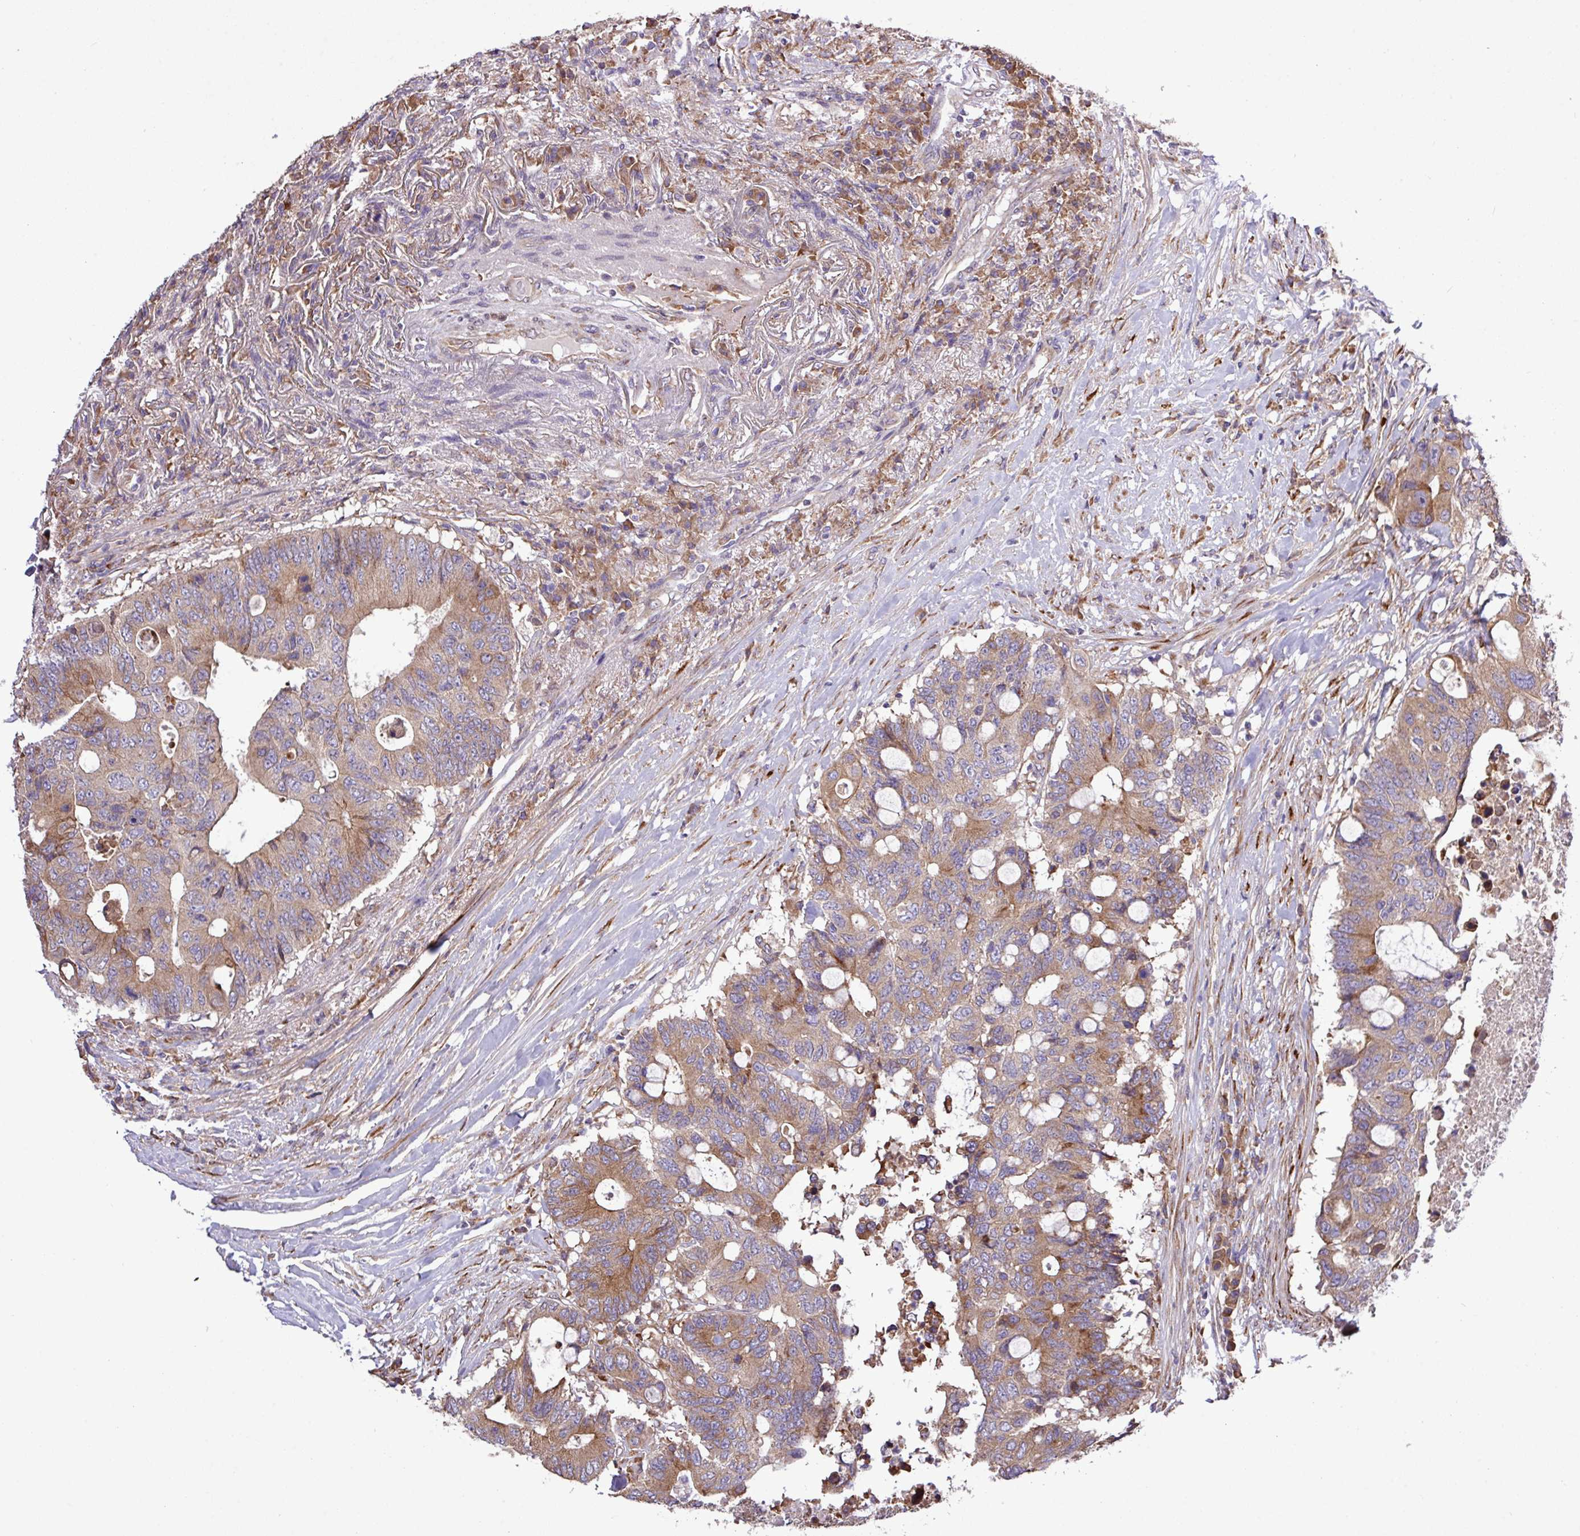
{"staining": {"intensity": "moderate", "quantity": "25%-75%", "location": "cytoplasmic/membranous"}, "tissue": "colorectal cancer", "cell_type": "Tumor cells", "image_type": "cancer", "snomed": [{"axis": "morphology", "description": "Adenocarcinoma, NOS"}, {"axis": "topography", "description": "Colon"}], "caption": "Moderate cytoplasmic/membranous protein expression is present in about 25%-75% of tumor cells in colorectal cancer (adenocarcinoma).", "gene": "MEGF6", "patient": {"sex": "male", "age": 71}}